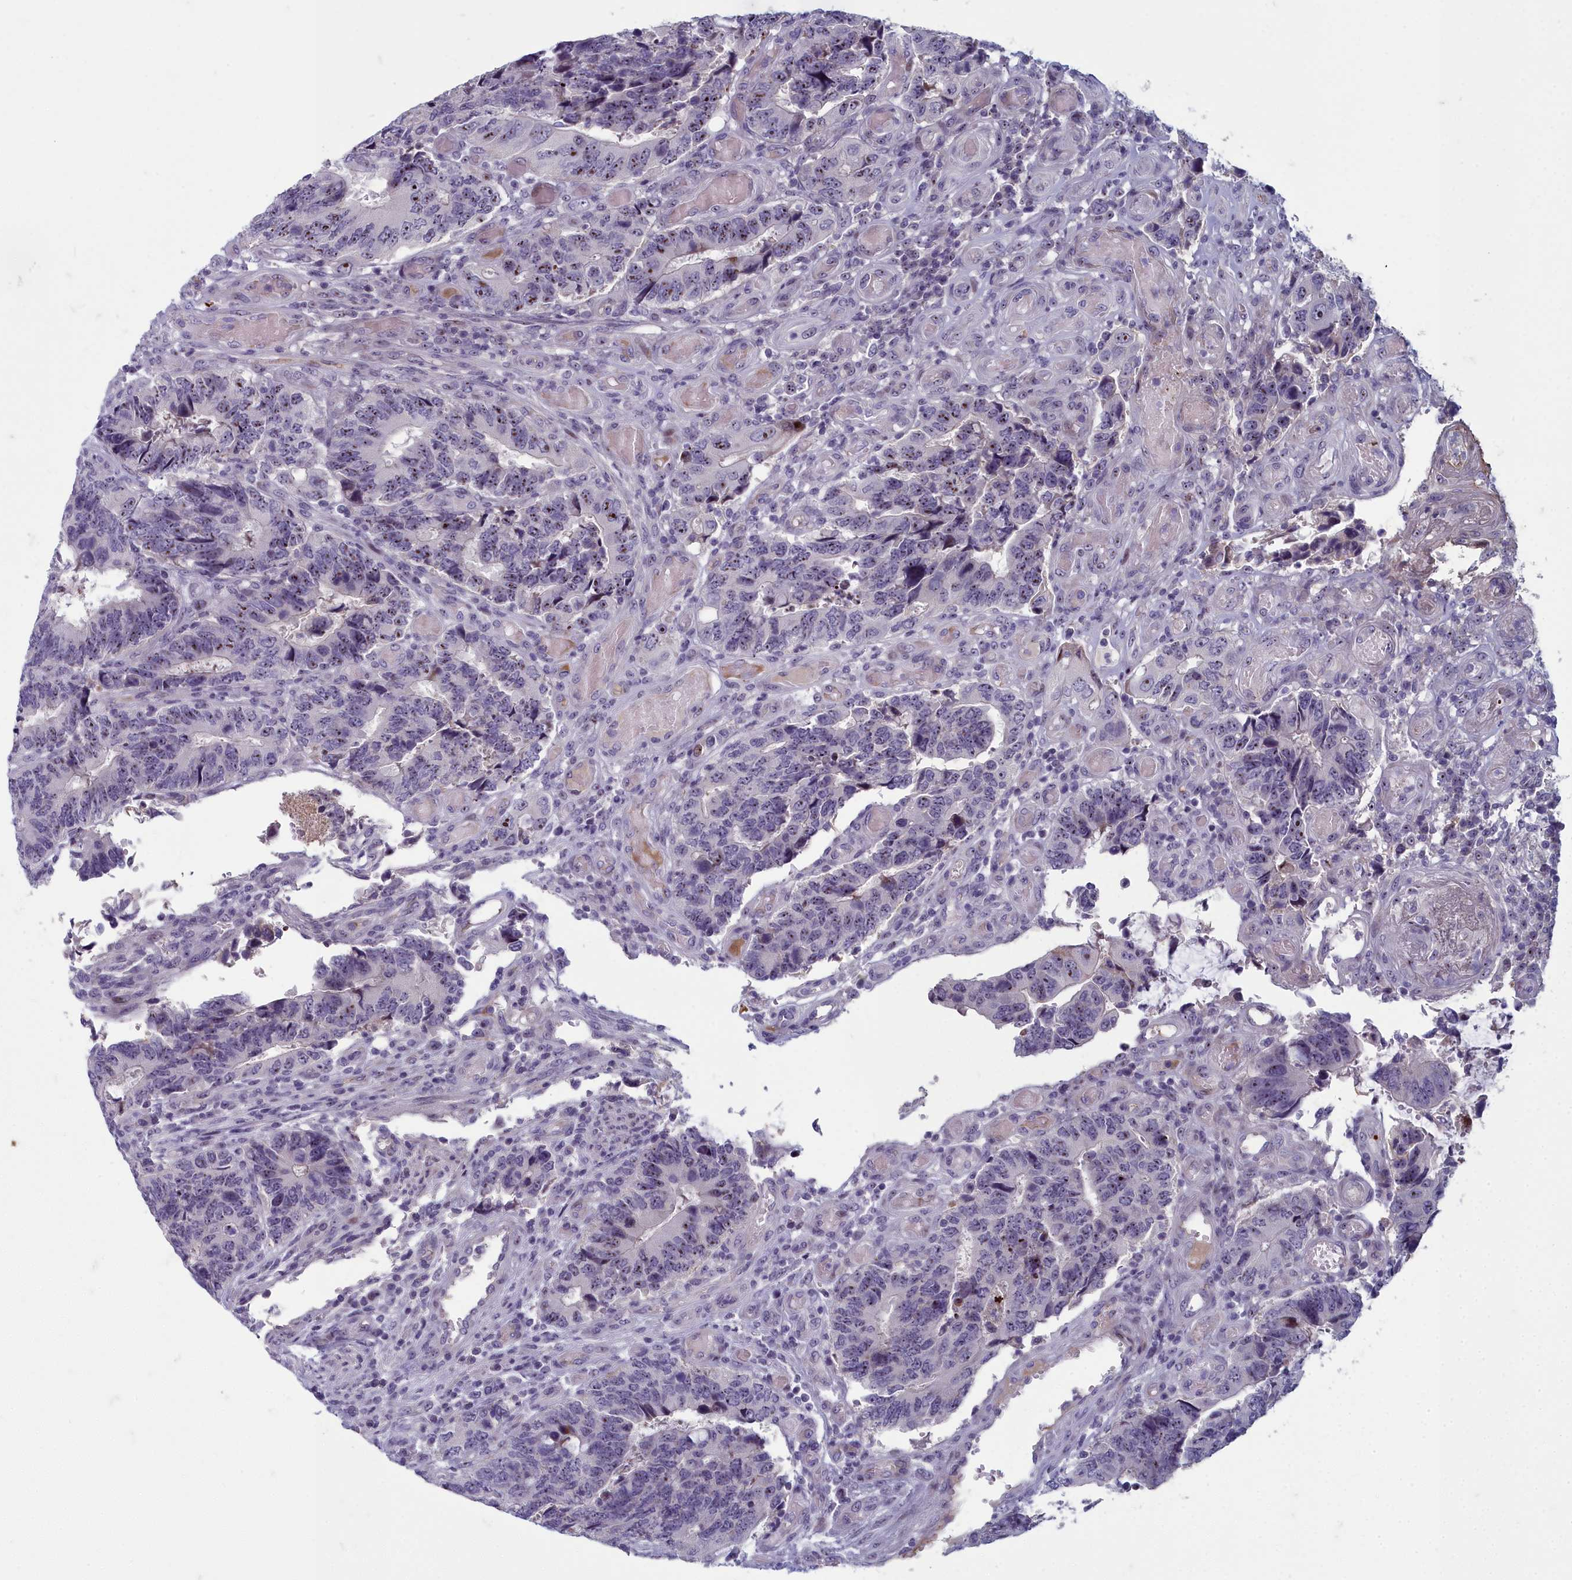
{"staining": {"intensity": "moderate", "quantity": "25%-75%", "location": "nuclear"}, "tissue": "colorectal cancer", "cell_type": "Tumor cells", "image_type": "cancer", "snomed": [{"axis": "morphology", "description": "Adenocarcinoma, NOS"}, {"axis": "topography", "description": "Colon"}], "caption": "Moderate nuclear staining for a protein is identified in approximately 25%-75% of tumor cells of colorectal cancer using IHC.", "gene": "INSYN2A", "patient": {"sex": "male", "age": 87}}